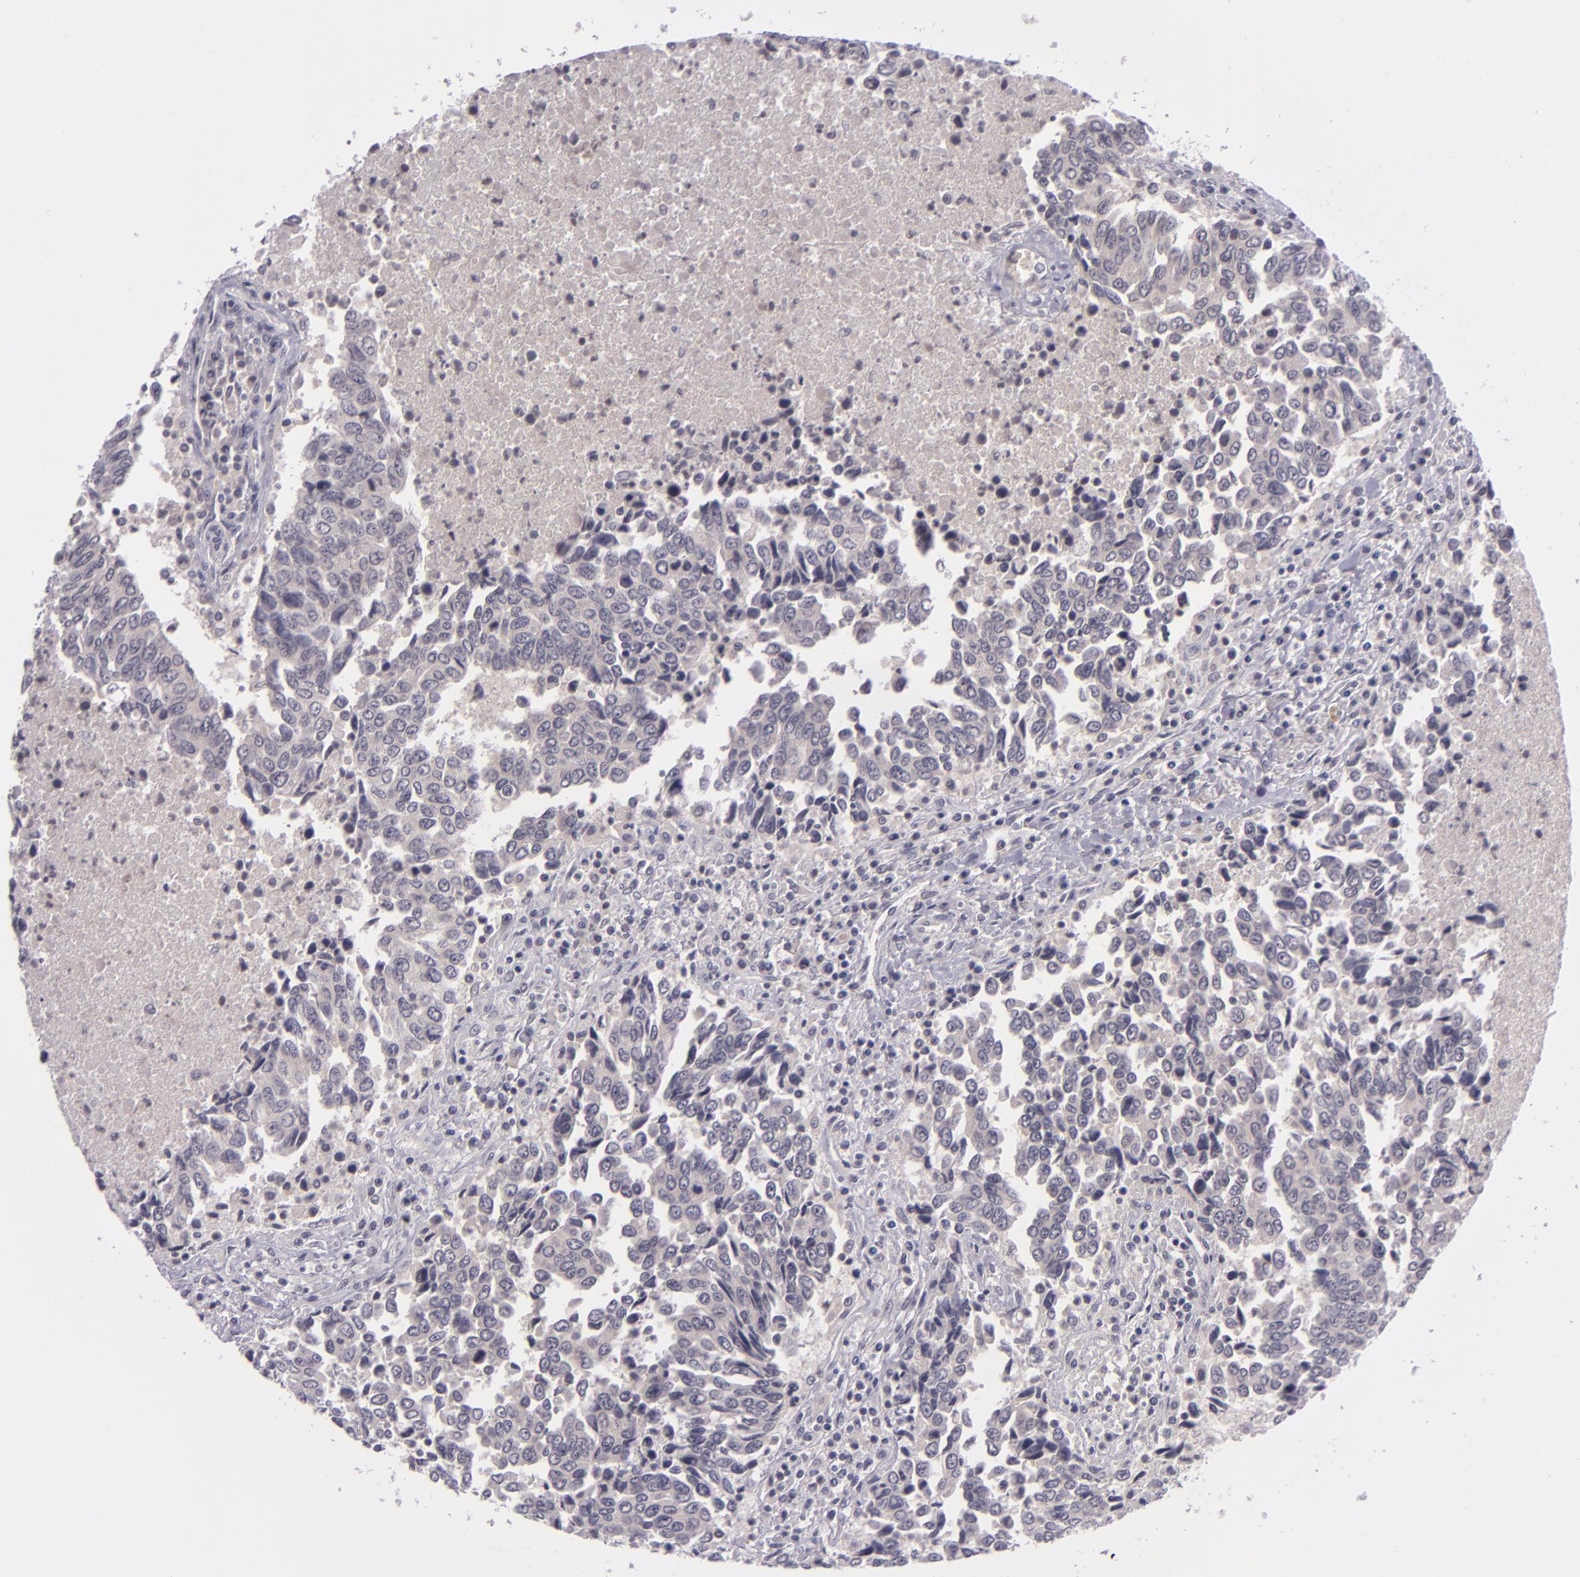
{"staining": {"intensity": "negative", "quantity": "none", "location": "none"}, "tissue": "urothelial cancer", "cell_type": "Tumor cells", "image_type": "cancer", "snomed": [{"axis": "morphology", "description": "Urothelial carcinoma, High grade"}, {"axis": "topography", "description": "Urinary bladder"}], "caption": "Immunohistochemistry (IHC) image of neoplastic tissue: urothelial cancer stained with DAB reveals no significant protein expression in tumor cells.", "gene": "CASP8", "patient": {"sex": "male", "age": 86}}